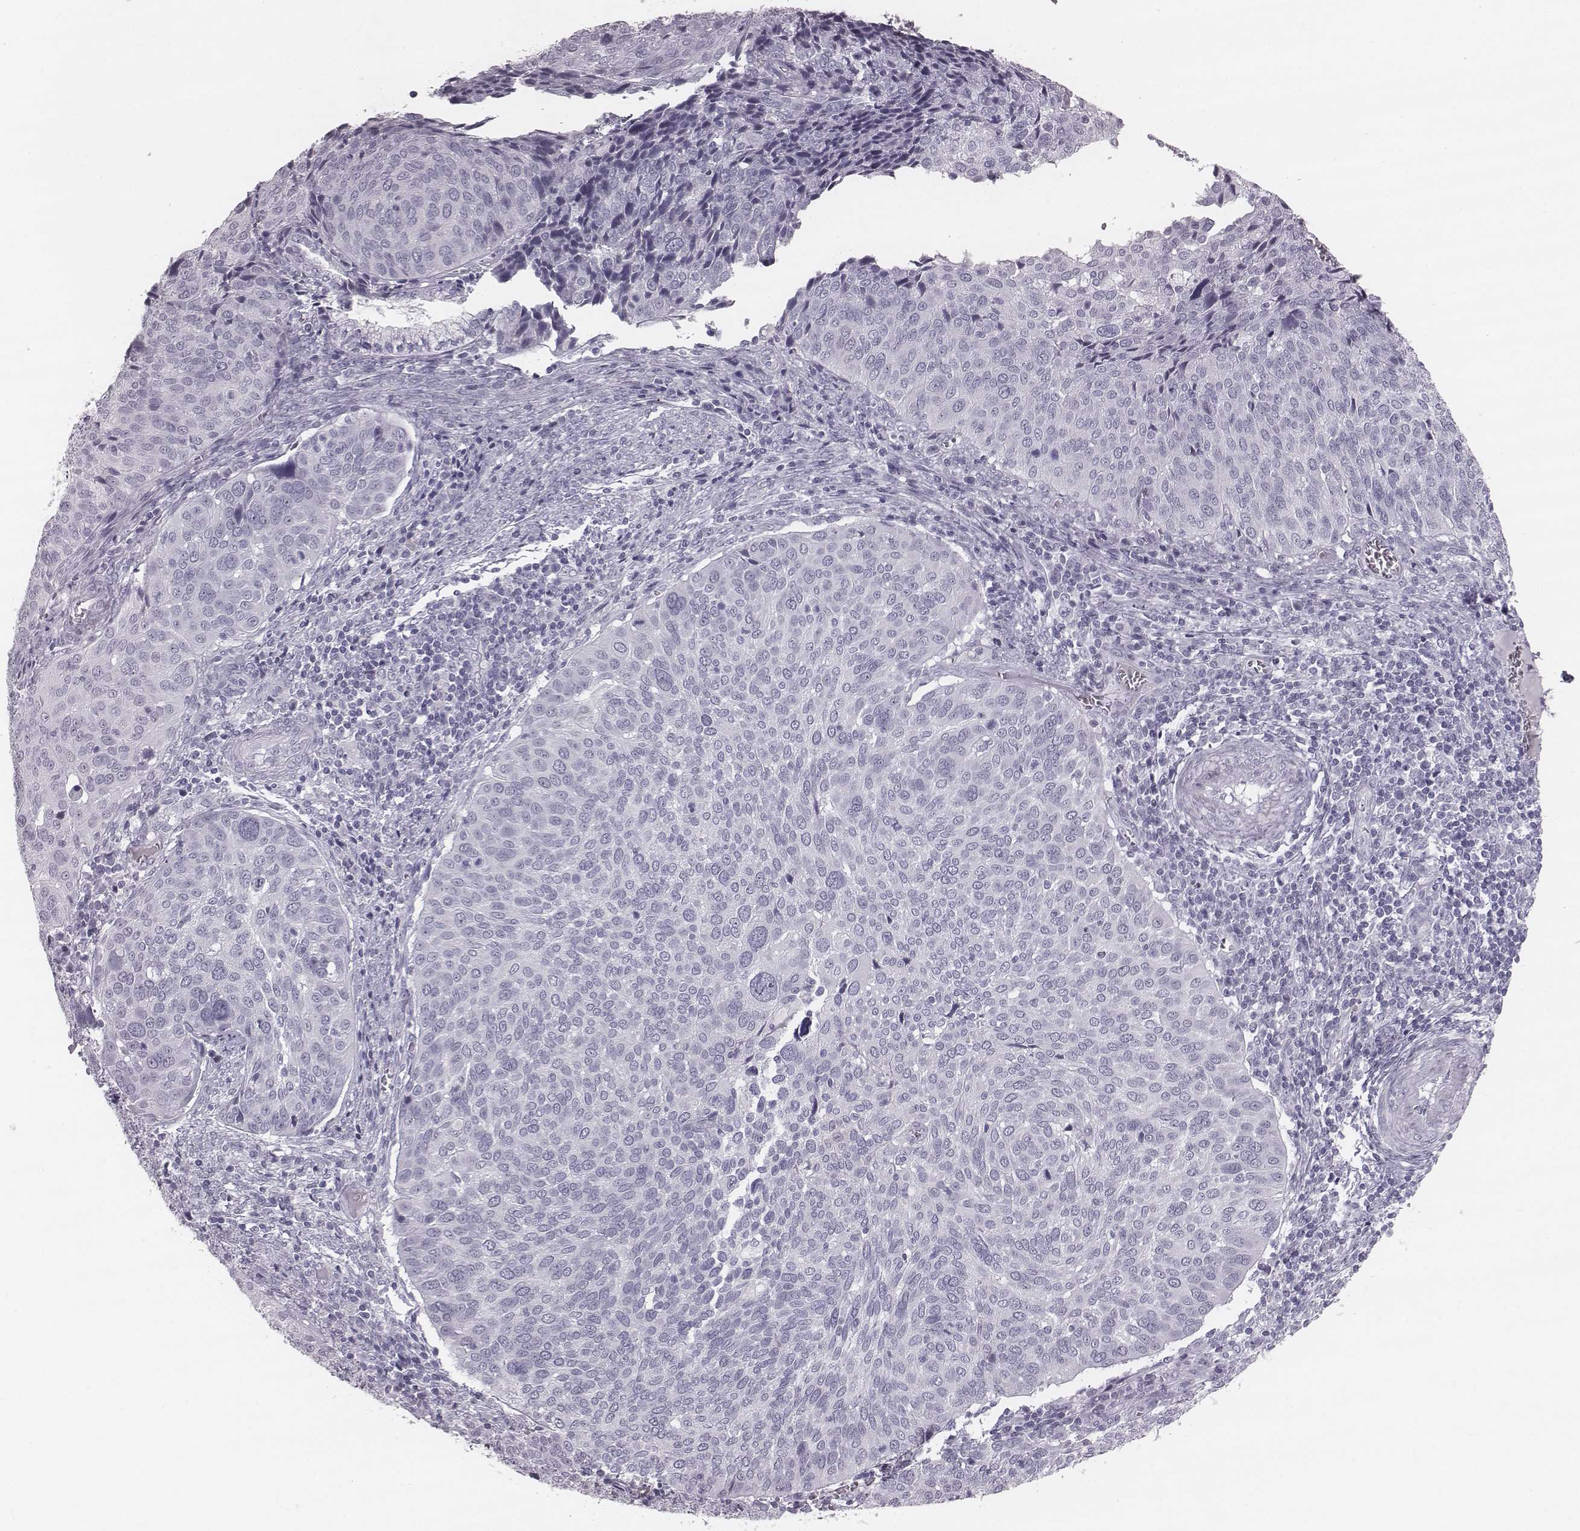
{"staining": {"intensity": "negative", "quantity": "none", "location": "none"}, "tissue": "cervical cancer", "cell_type": "Tumor cells", "image_type": "cancer", "snomed": [{"axis": "morphology", "description": "Squamous cell carcinoma, NOS"}, {"axis": "topography", "description": "Cervix"}], "caption": "This is an immunohistochemistry (IHC) histopathology image of human cervical squamous cell carcinoma. There is no positivity in tumor cells.", "gene": "KRT74", "patient": {"sex": "female", "age": 39}}